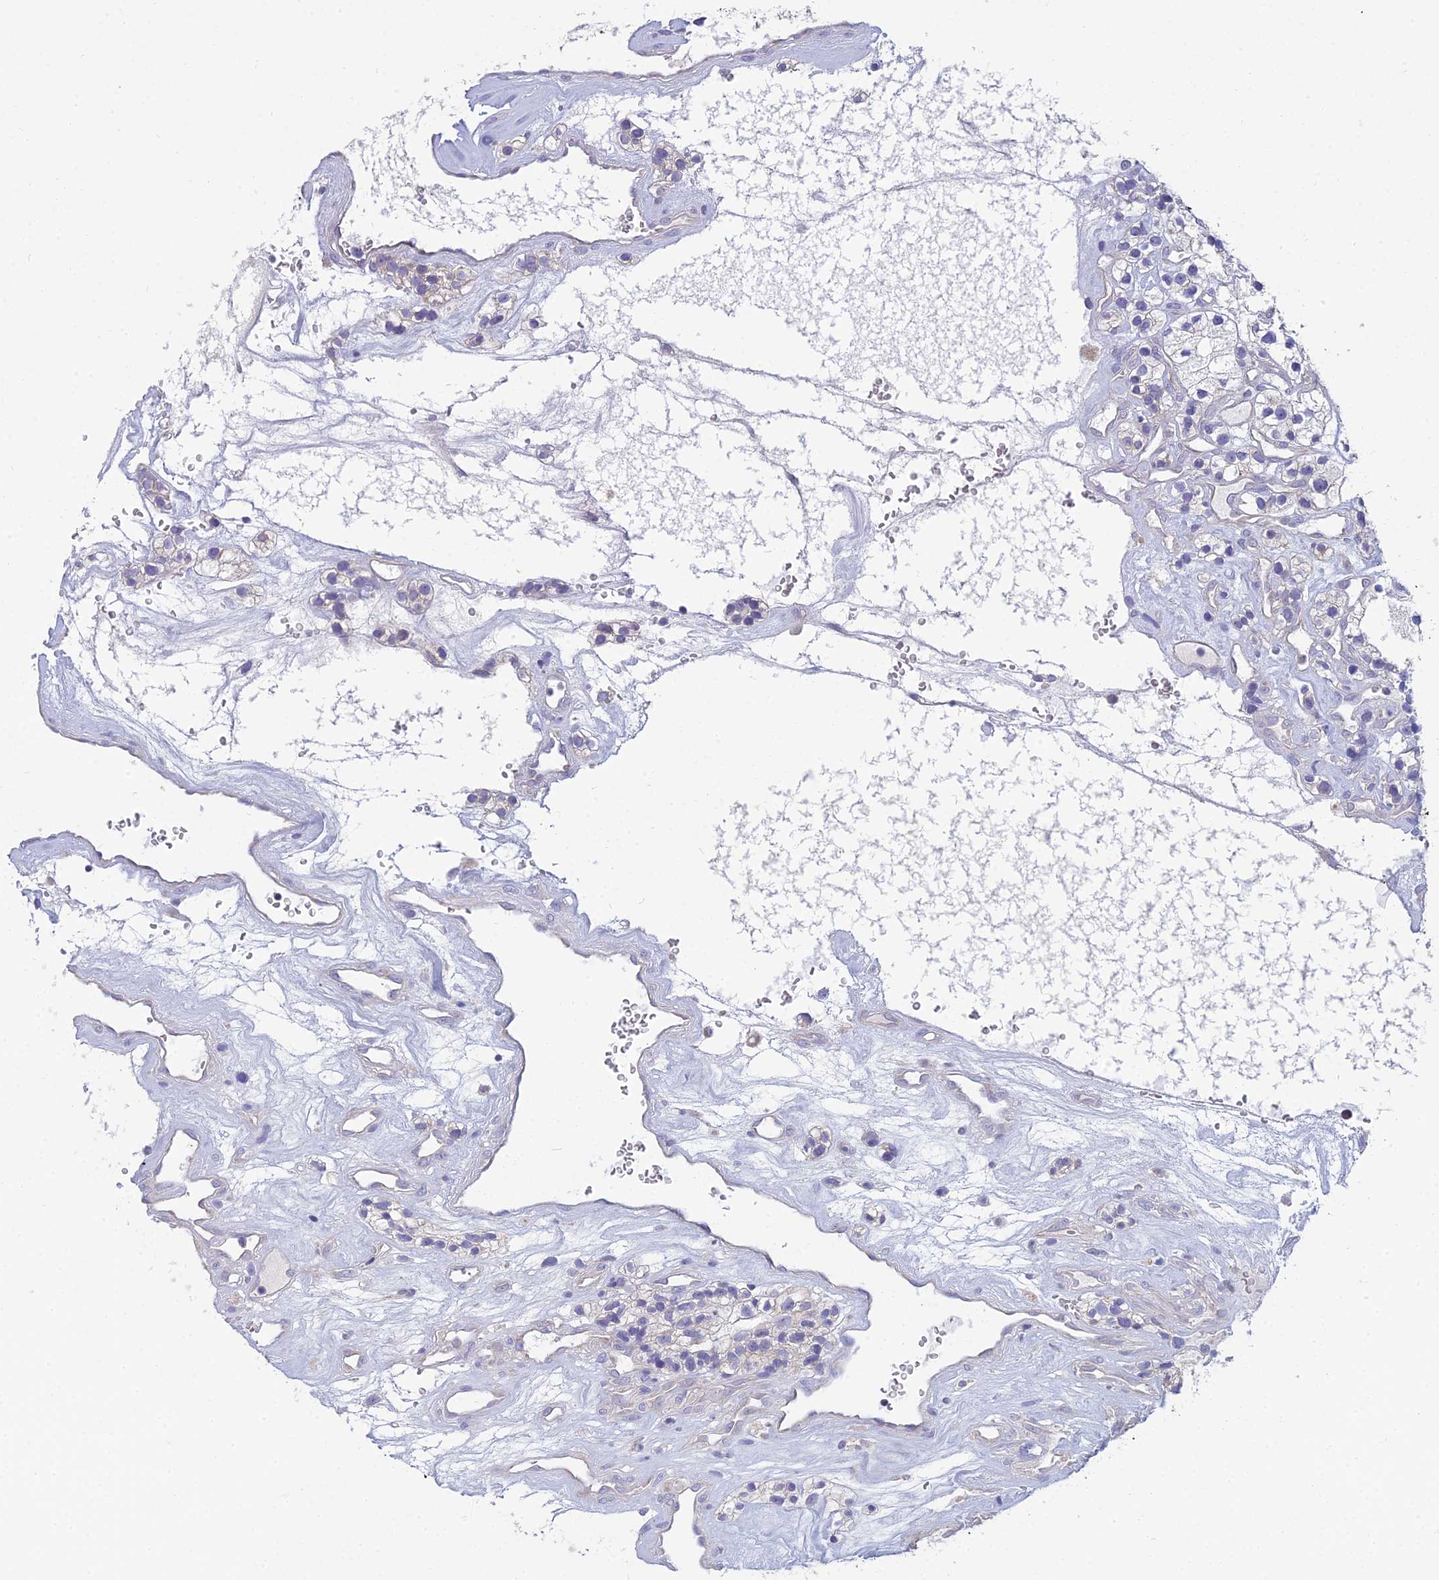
{"staining": {"intensity": "negative", "quantity": "none", "location": "none"}, "tissue": "renal cancer", "cell_type": "Tumor cells", "image_type": "cancer", "snomed": [{"axis": "morphology", "description": "Adenocarcinoma, NOS"}, {"axis": "topography", "description": "Kidney"}], "caption": "The immunohistochemistry image has no significant positivity in tumor cells of adenocarcinoma (renal) tissue. Nuclei are stained in blue.", "gene": "CFAP206", "patient": {"sex": "female", "age": 57}}